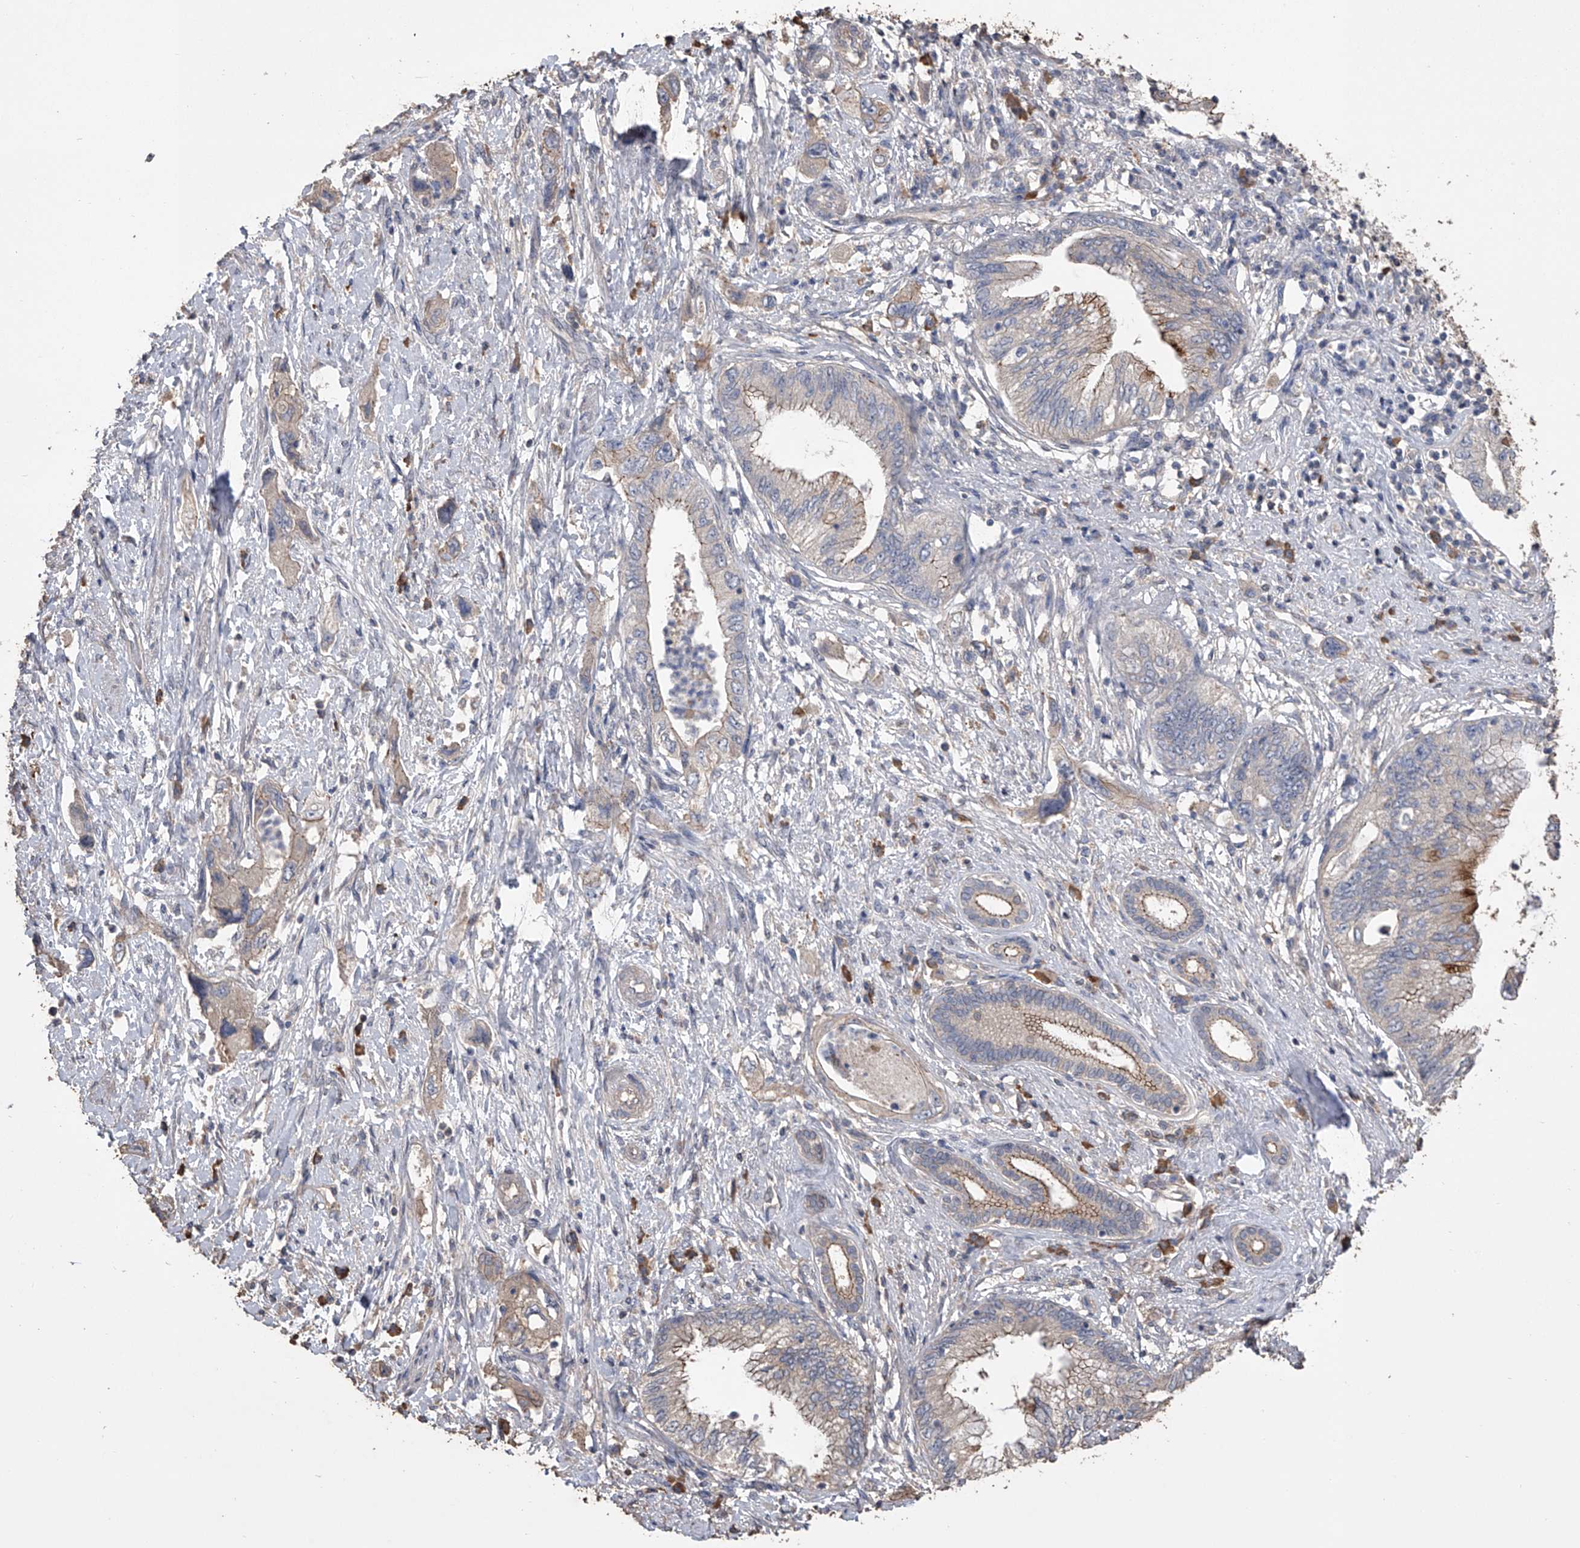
{"staining": {"intensity": "moderate", "quantity": "<25%", "location": "cytoplasmic/membranous"}, "tissue": "pancreatic cancer", "cell_type": "Tumor cells", "image_type": "cancer", "snomed": [{"axis": "morphology", "description": "Adenocarcinoma, NOS"}, {"axis": "topography", "description": "Pancreas"}], "caption": "Human adenocarcinoma (pancreatic) stained with a protein marker reveals moderate staining in tumor cells.", "gene": "ZNF343", "patient": {"sex": "female", "age": 73}}